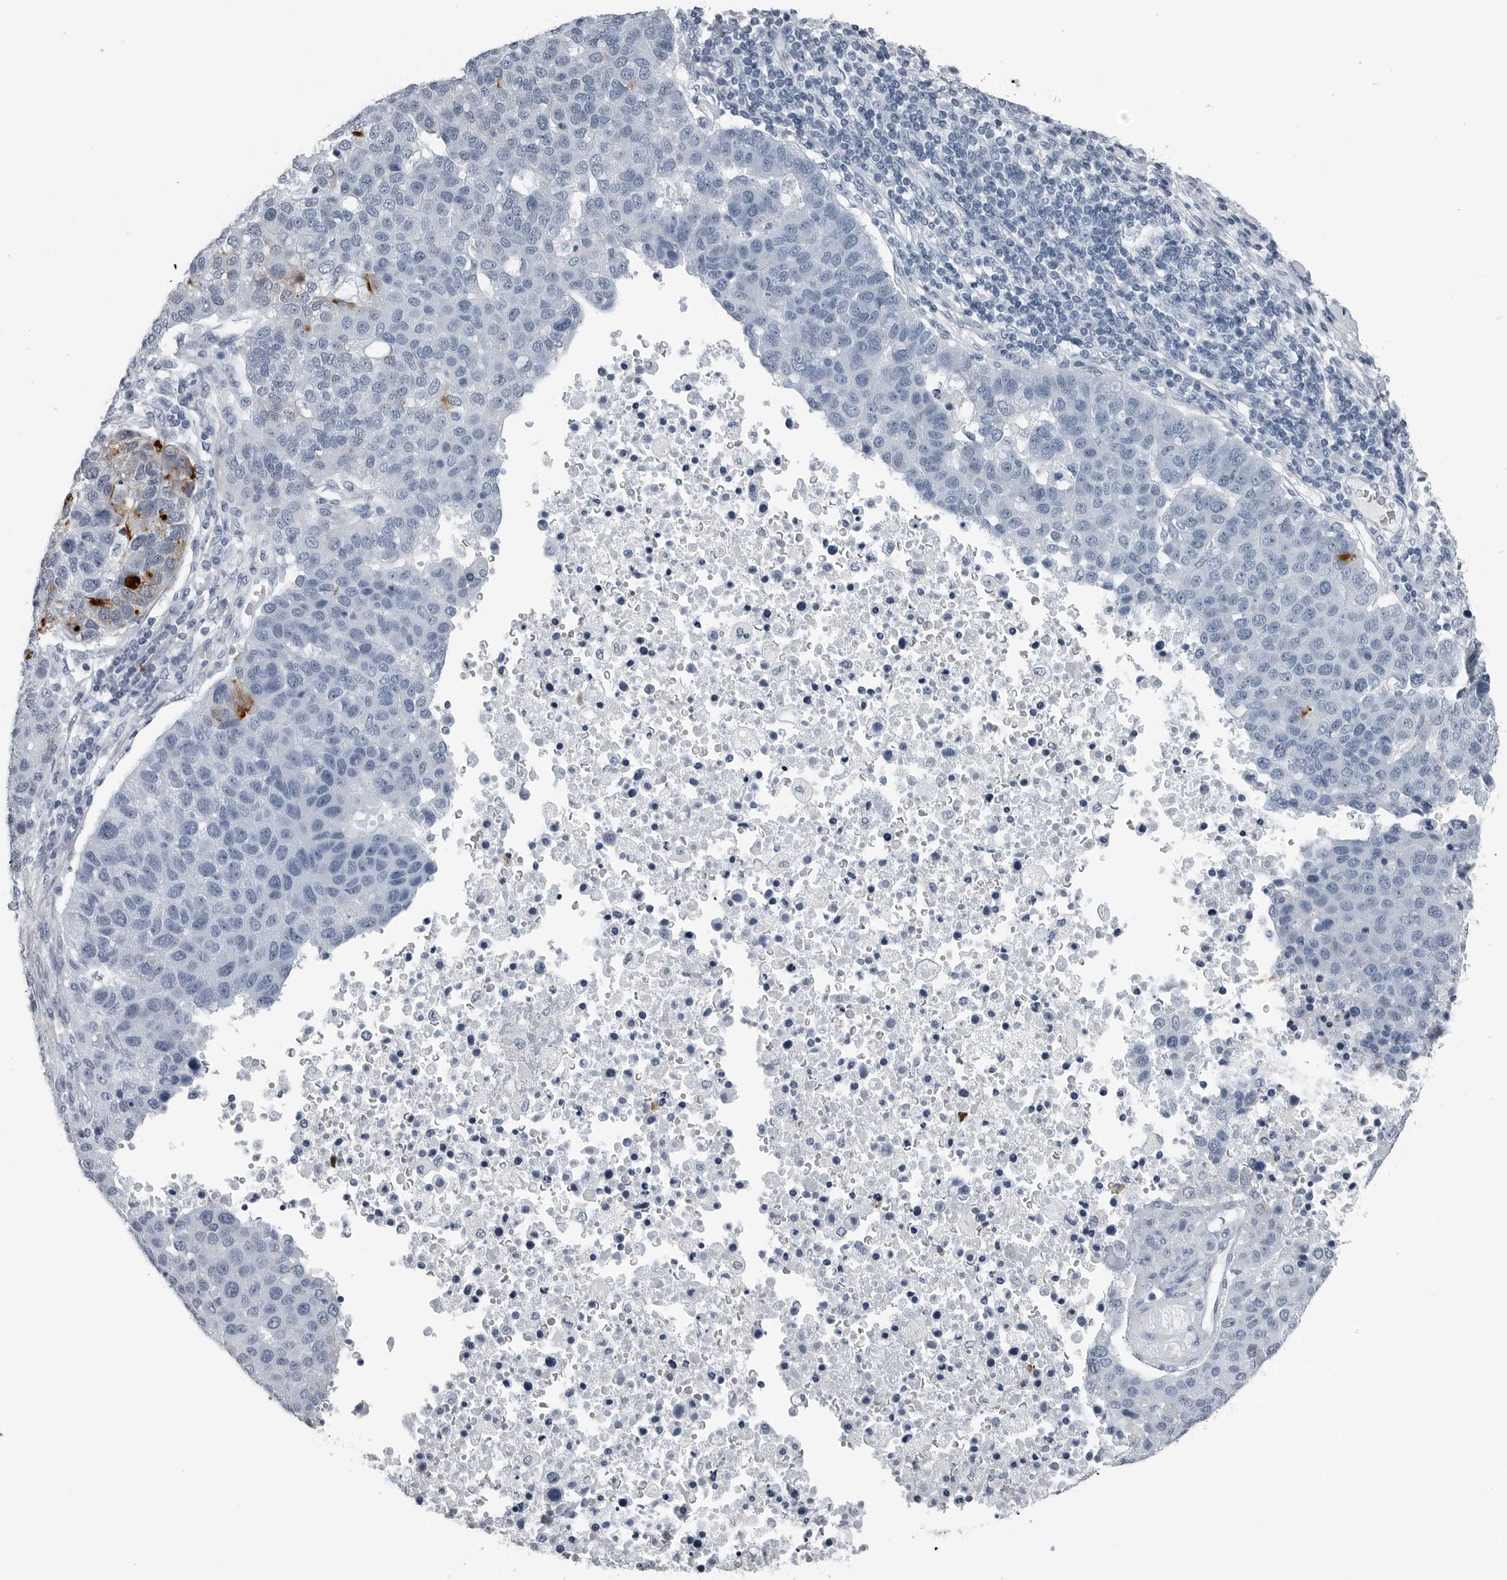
{"staining": {"intensity": "strong", "quantity": "<25%", "location": "cytoplasmic/membranous"}, "tissue": "pancreatic cancer", "cell_type": "Tumor cells", "image_type": "cancer", "snomed": [{"axis": "morphology", "description": "Adenocarcinoma, NOS"}, {"axis": "topography", "description": "Pancreas"}], "caption": "About <25% of tumor cells in human pancreatic cancer reveal strong cytoplasmic/membranous protein staining as visualized by brown immunohistochemical staining.", "gene": "SPINK1", "patient": {"sex": "female", "age": 61}}